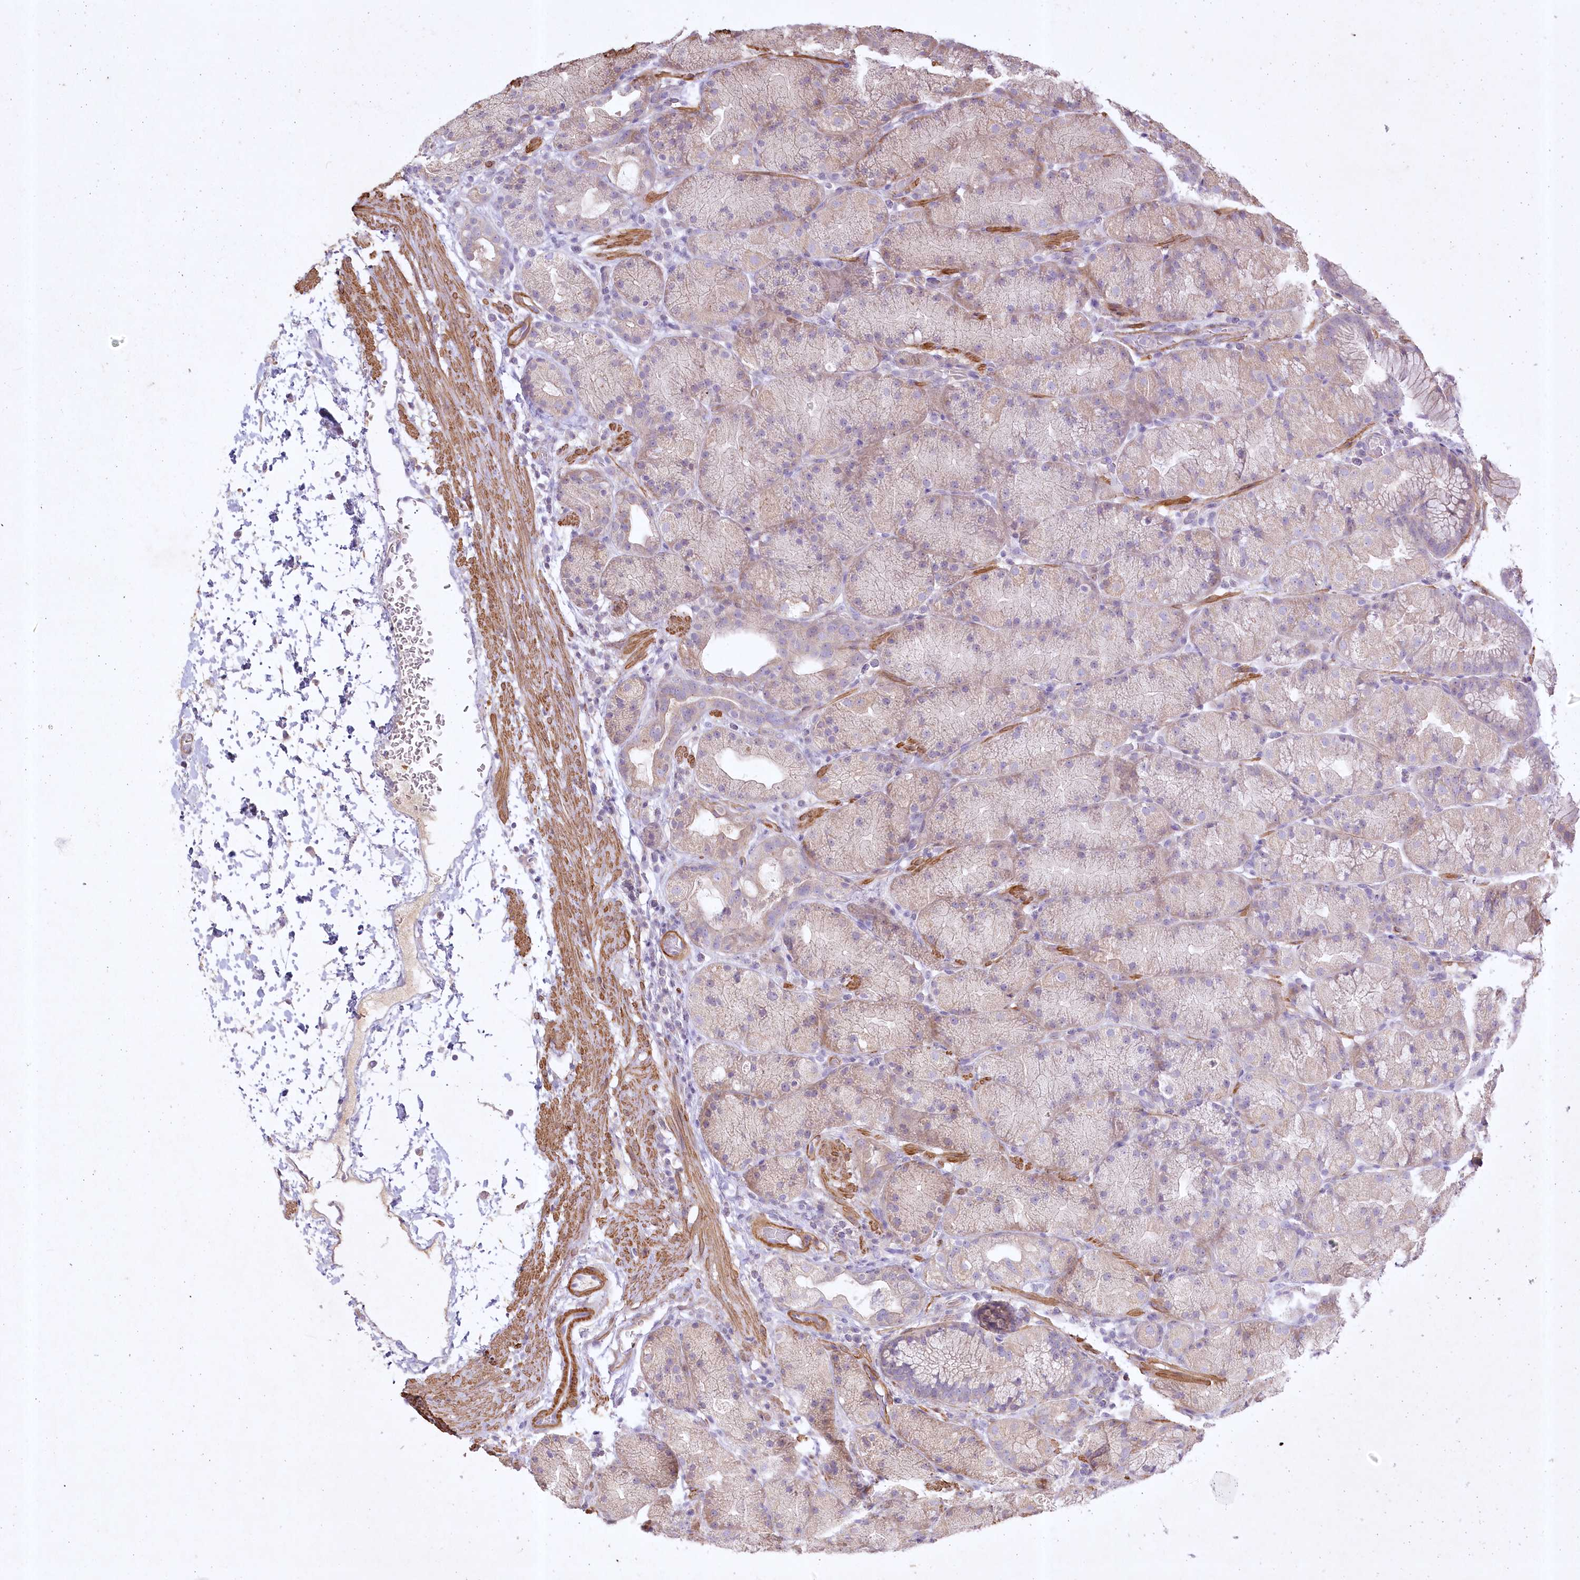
{"staining": {"intensity": "weak", "quantity": "25%-75%", "location": "cytoplasmic/membranous"}, "tissue": "stomach", "cell_type": "Glandular cells", "image_type": "normal", "snomed": [{"axis": "morphology", "description": "Normal tissue, NOS"}, {"axis": "topography", "description": "Stomach, upper"}, {"axis": "topography", "description": "Stomach"}], "caption": "This is a micrograph of IHC staining of unremarkable stomach, which shows weak positivity in the cytoplasmic/membranous of glandular cells.", "gene": "INPP4B", "patient": {"sex": "male", "age": 48}}